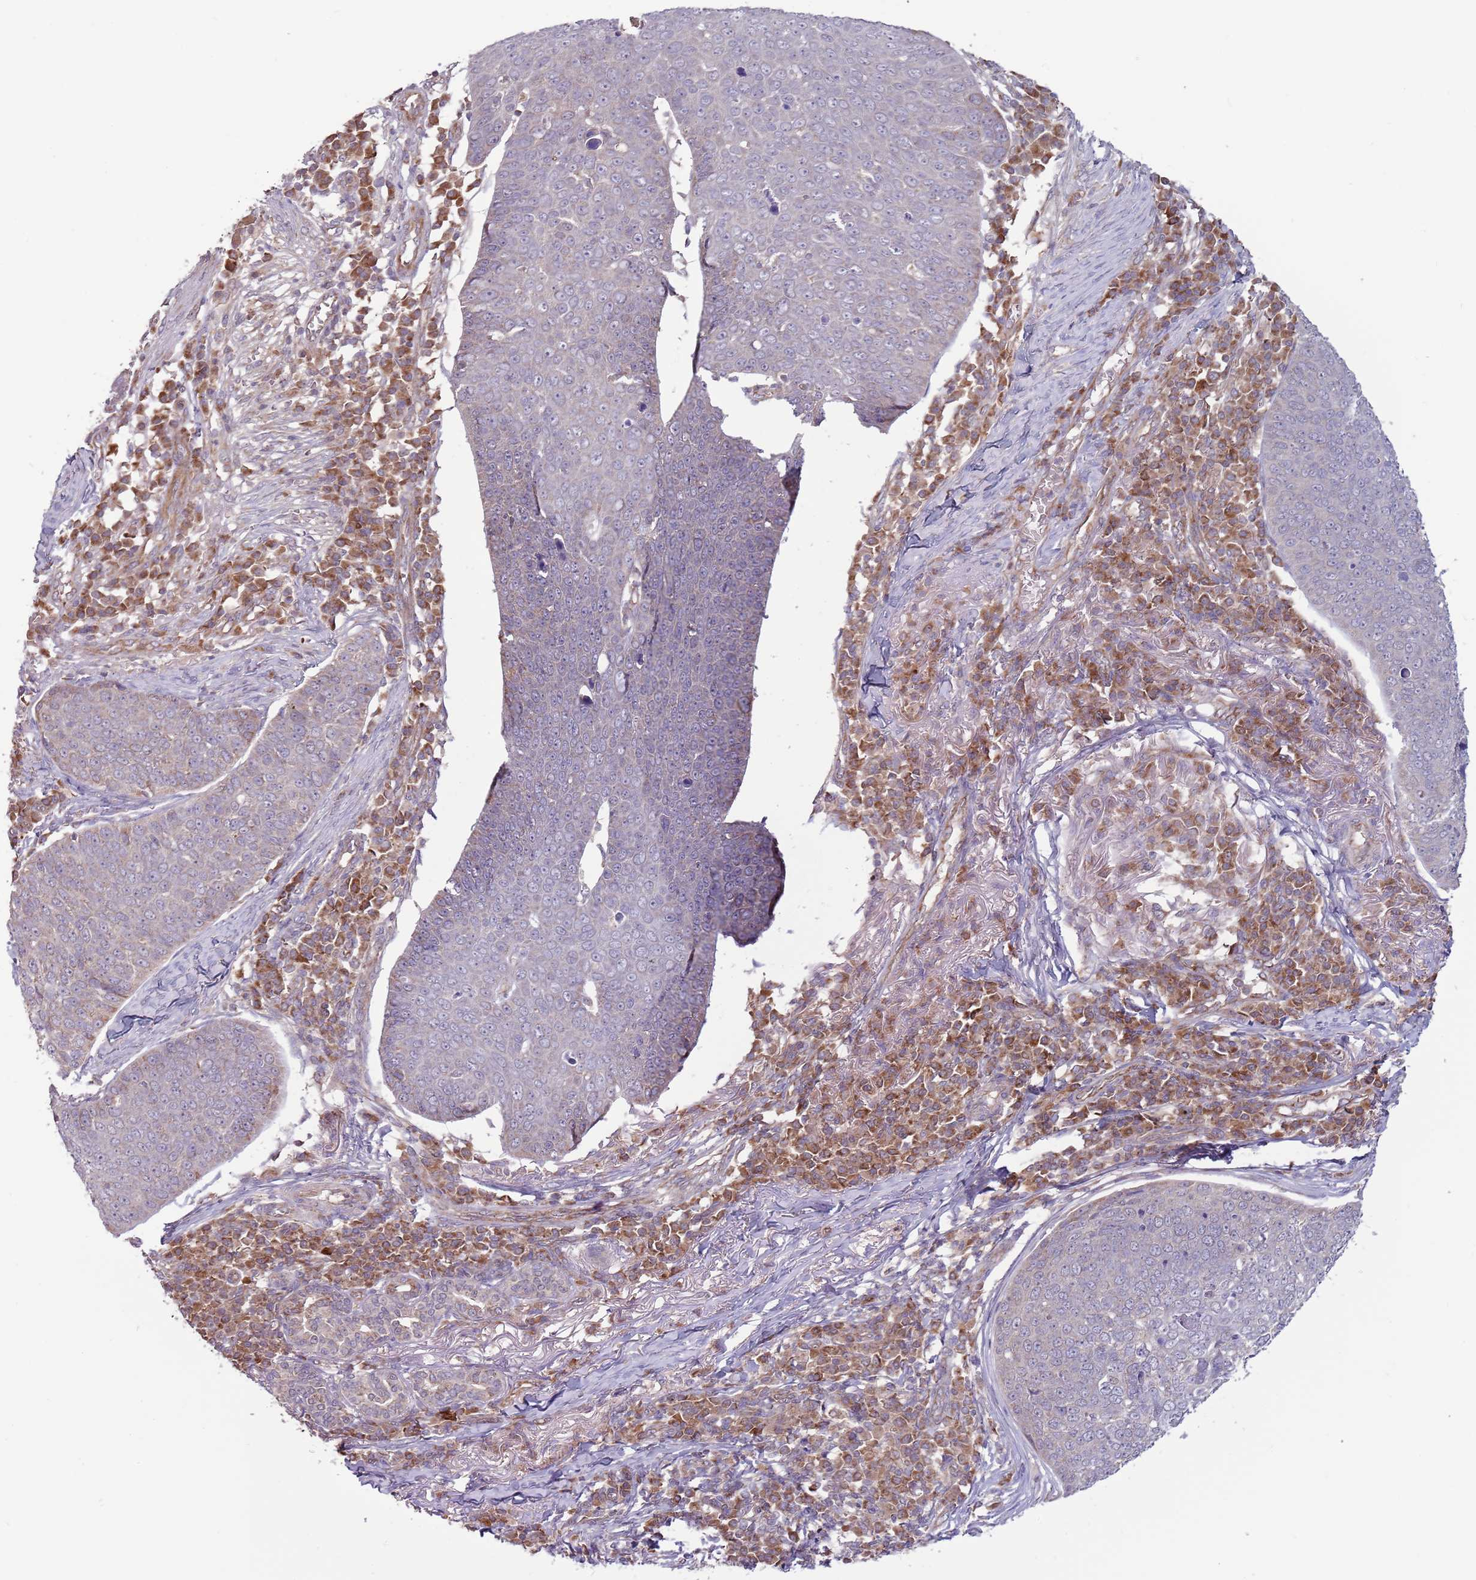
{"staining": {"intensity": "negative", "quantity": "none", "location": "none"}, "tissue": "skin cancer", "cell_type": "Tumor cells", "image_type": "cancer", "snomed": [{"axis": "morphology", "description": "Squamous cell carcinoma, NOS"}, {"axis": "topography", "description": "Skin"}], "caption": "IHC histopathology image of human skin cancer (squamous cell carcinoma) stained for a protein (brown), which shows no positivity in tumor cells.", "gene": "RNF181", "patient": {"sex": "male", "age": 71}}